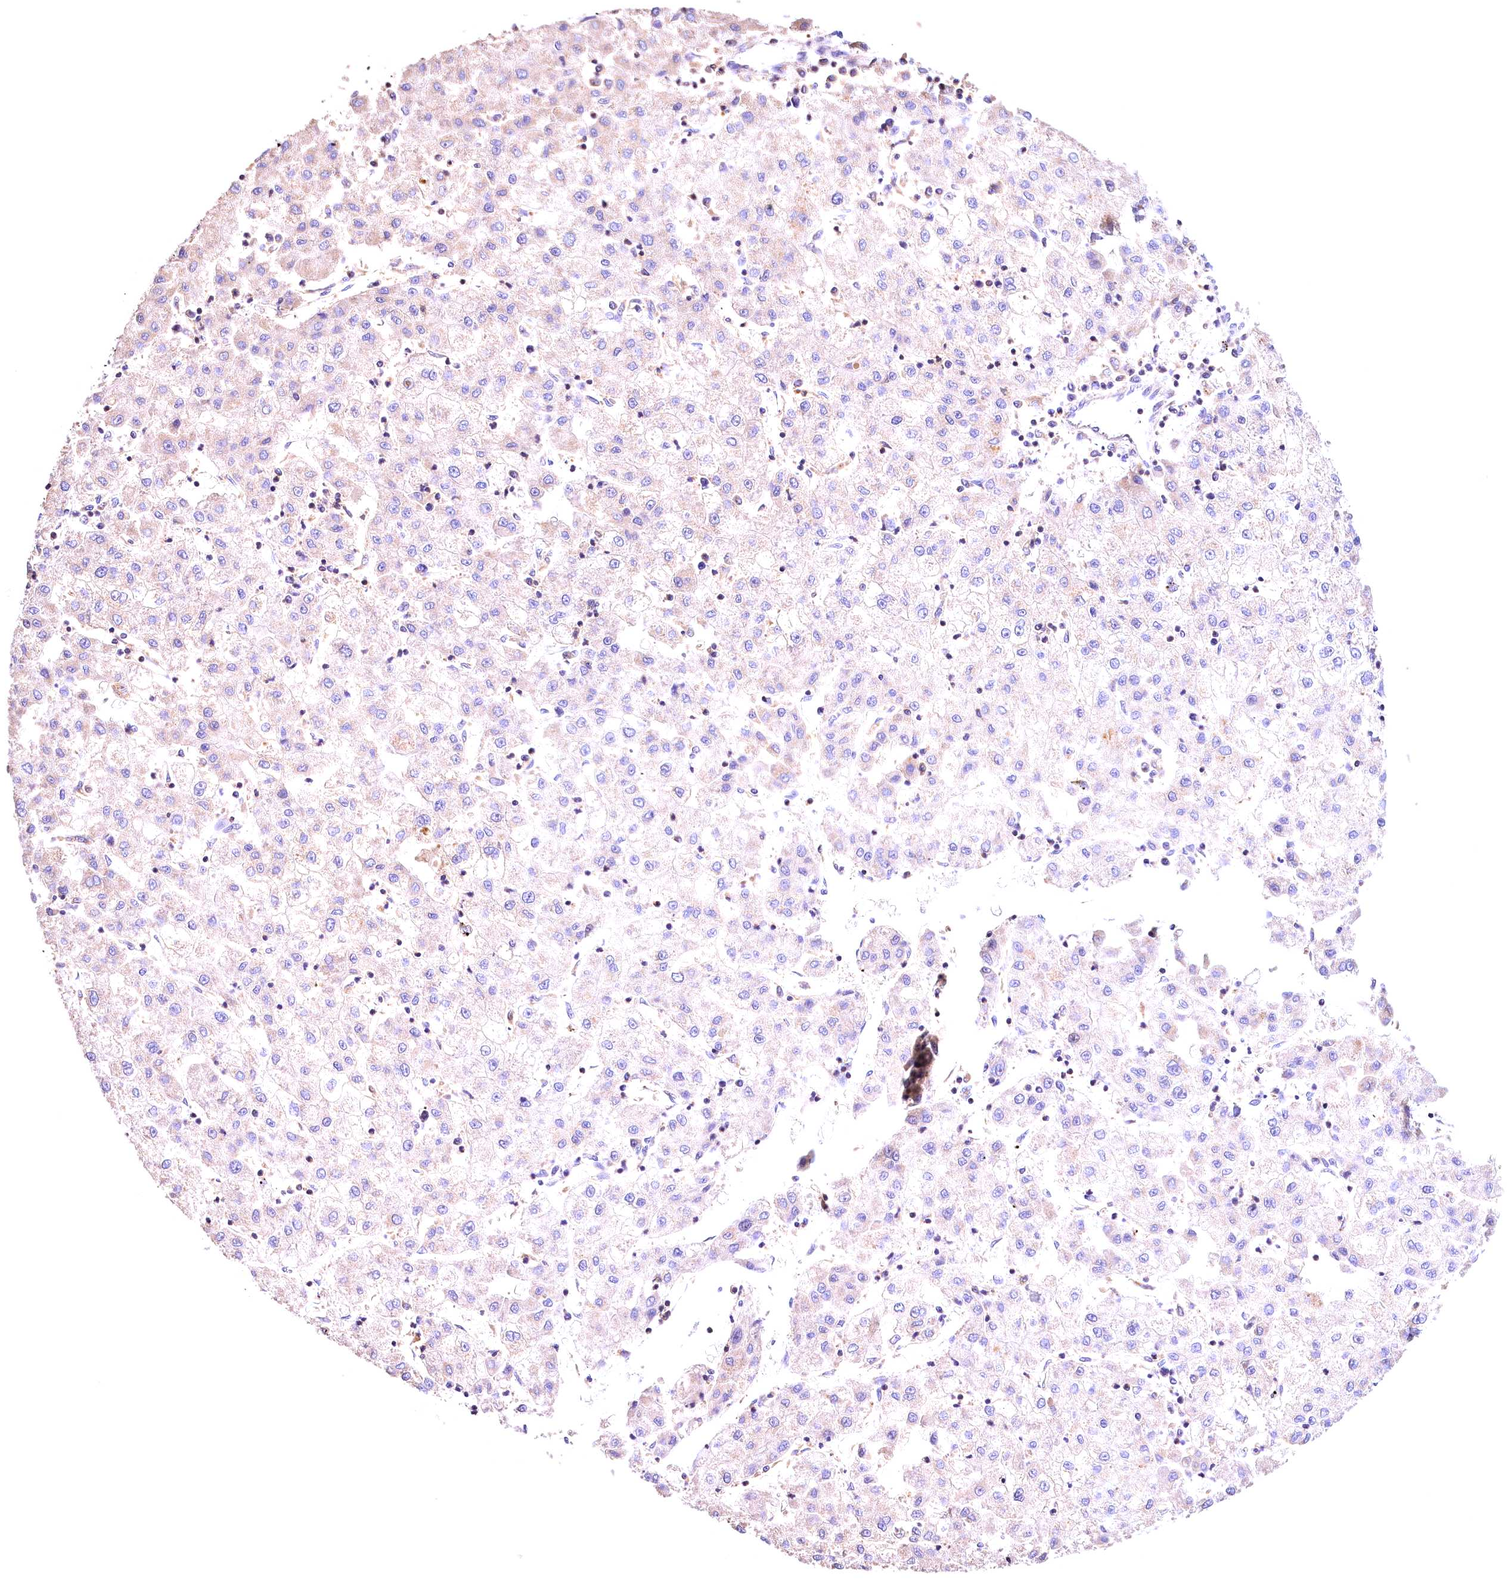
{"staining": {"intensity": "negative", "quantity": "none", "location": "none"}, "tissue": "liver cancer", "cell_type": "Tumor cells", "image_type": "cancer", "snomed": [{"axis": "morphology", "description": "Carcinoma, Hepatocellular, NOS"}, {"axis": "topography", "description": "Liver"}], "caption": "The image exhibits no staining of tumor cells in liver cancer.", "gene": "KPTN", "patient": {"sex": "male", "age": 72}}